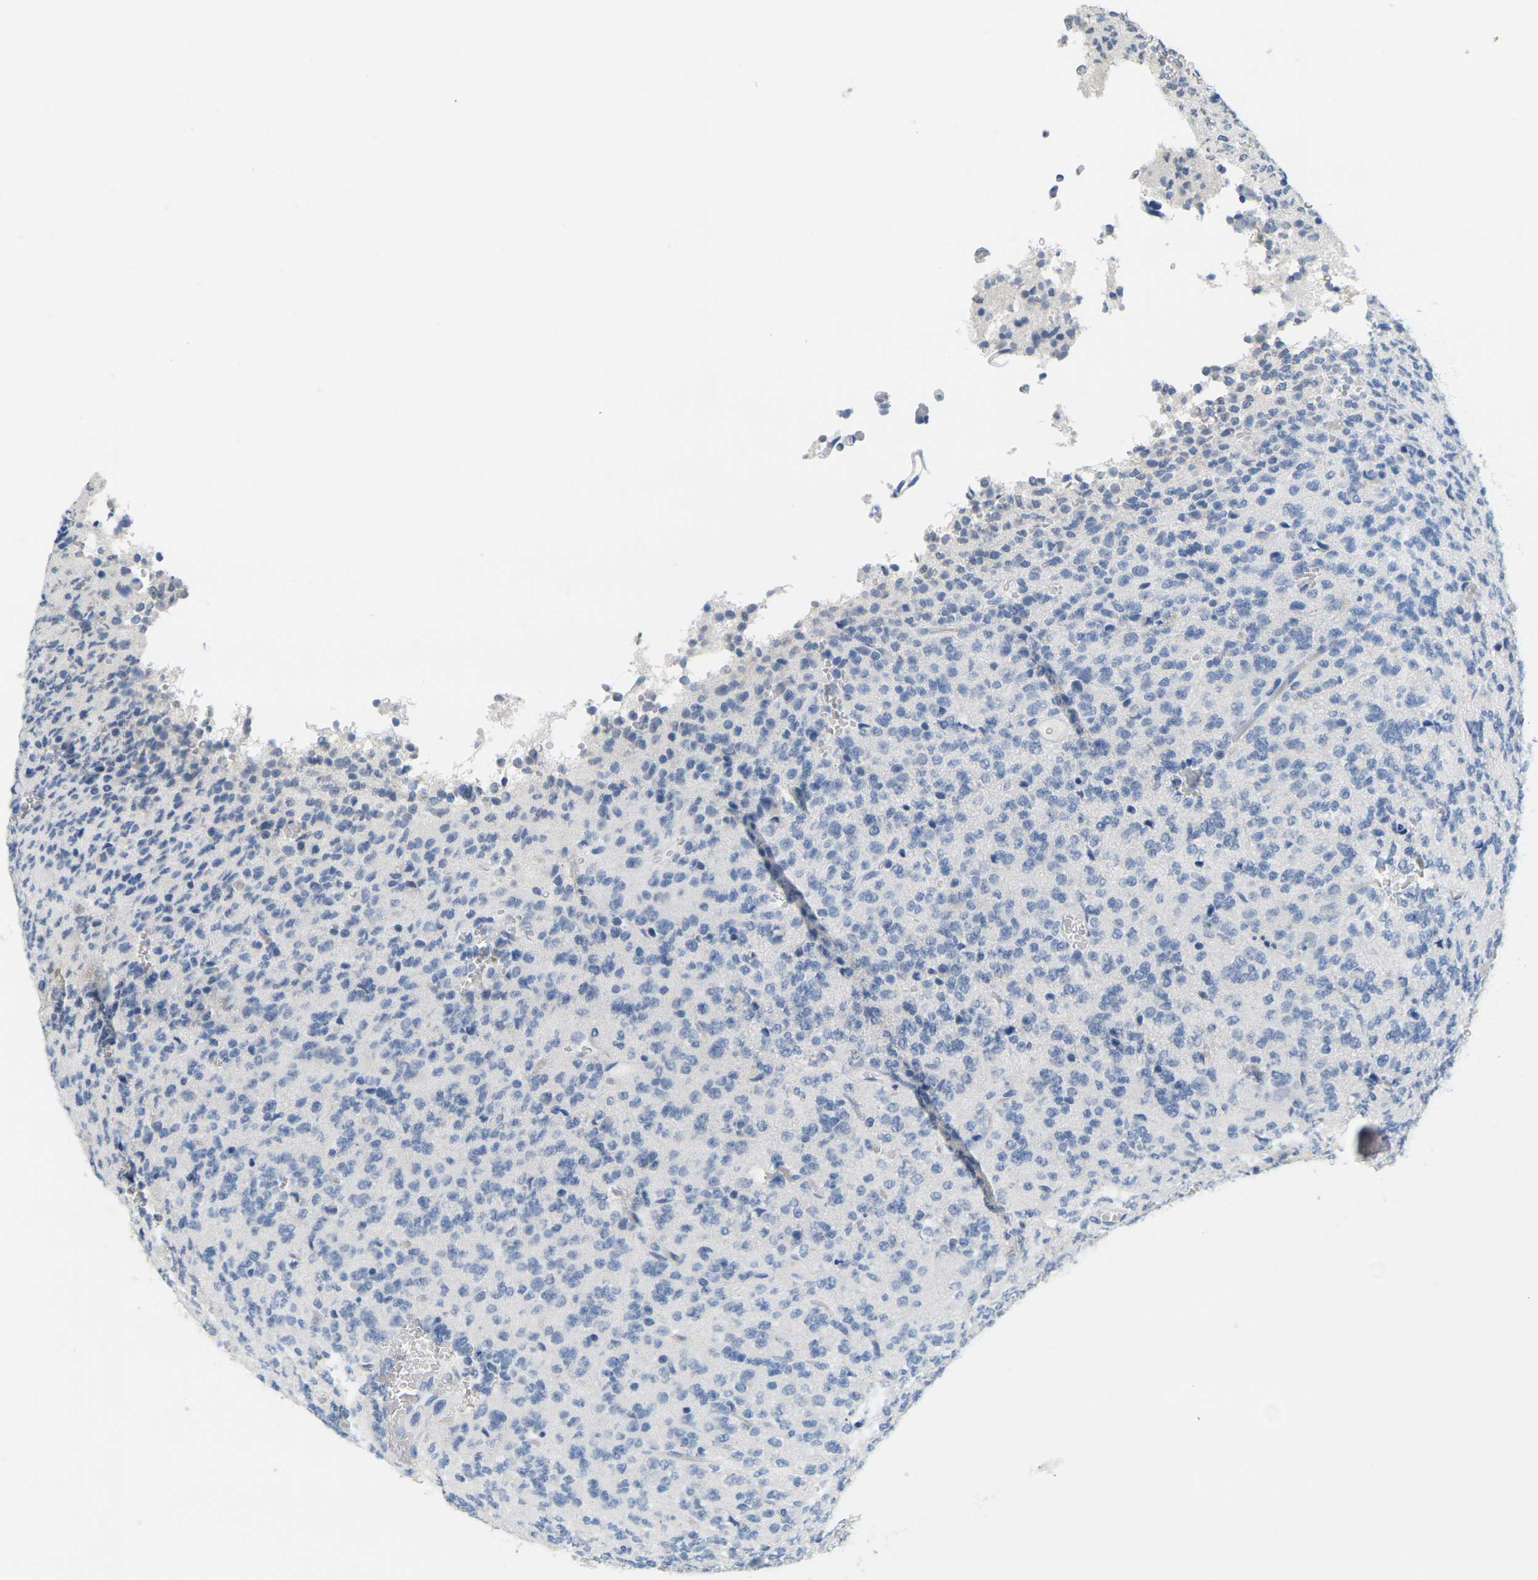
{"staining": {"intensity": "negative", "quantity": "none", "location": "none"}, "tissue": "glioma", "cell_type": "Tumor cells", "image_type": "cancer", "snomed": [{"axis": "morphology", "description": "Glioma, malignant, Low grade"}, {"axis": "topography", "description": "Brain"}], "caption": "A histopathology image of human low-grade glioma (malignant) is negative for staining in tumor cells. (DAB (3,3'-diaminobenzidine) IHC visualized using brightfield microscopy, high magnification).", "gene": "CTAG1A", "patient": {"sex": "male", "age": 38}}